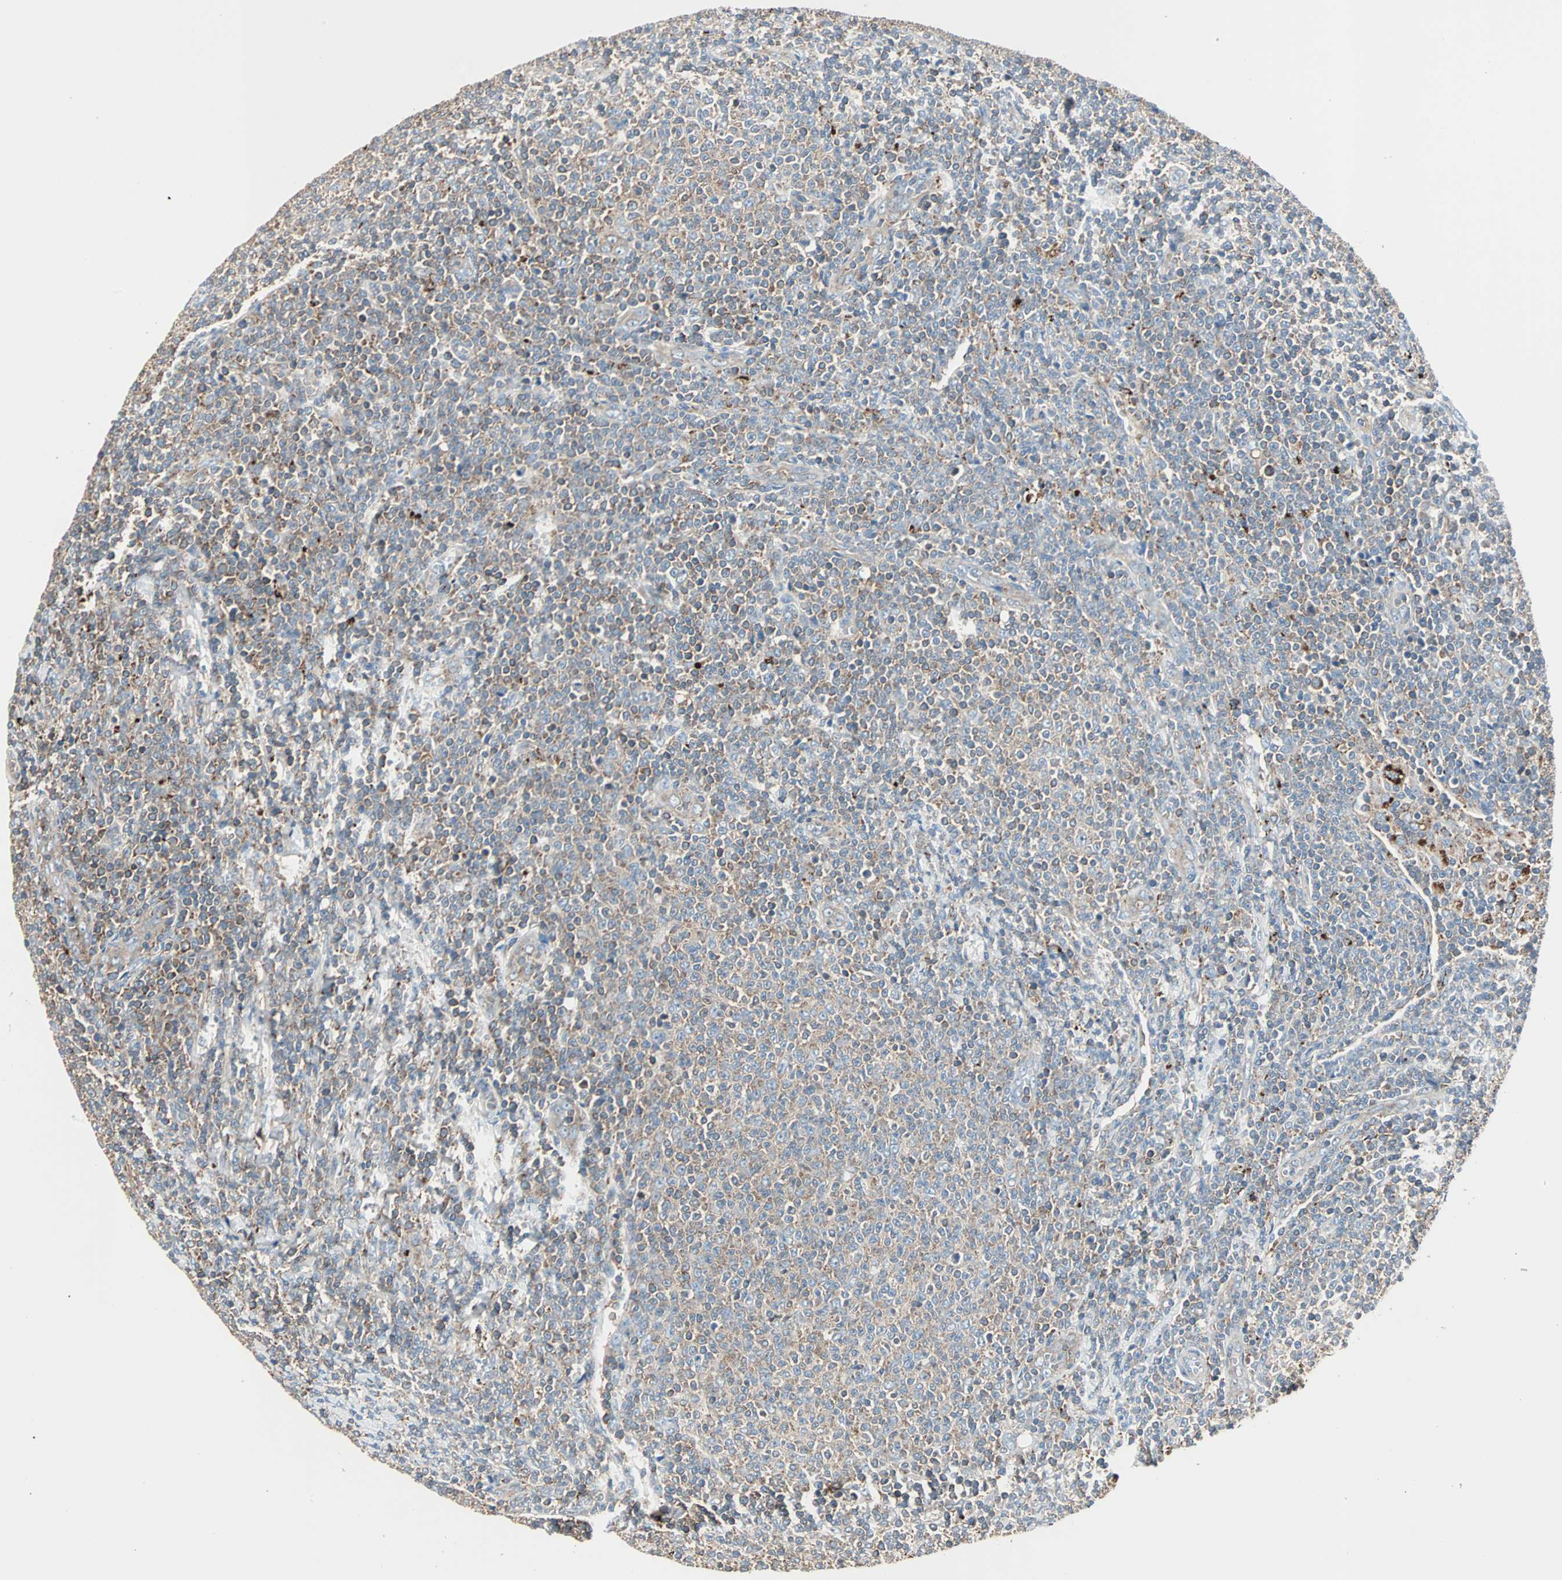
{"staining": {"intensity": "weak", "quantity": "25%-75%", "location": "cytoplasmic/membranous"}, "tissue": "lymphoma", "cell_type": "Tumor cells", "image_type": "cancer", "snomed": [{"axis": "morphology", "description": "Malignant lymphoma, non-Hodgkin's type, Low grade"}, {"axis": "topography", "description": "Lymph node"}], "caption": "Immunohistochemistry (IHC) micrograph of human malignant lymphoma, non-Hodgkin's type (low-grade) stained for a protein (brown), which reveals low levels of weak cytoplasmic/membranous staining in about 25%-75% of tumor cells.", "gene": "RELA", "patient": {"sex": "male", "age": 66}}